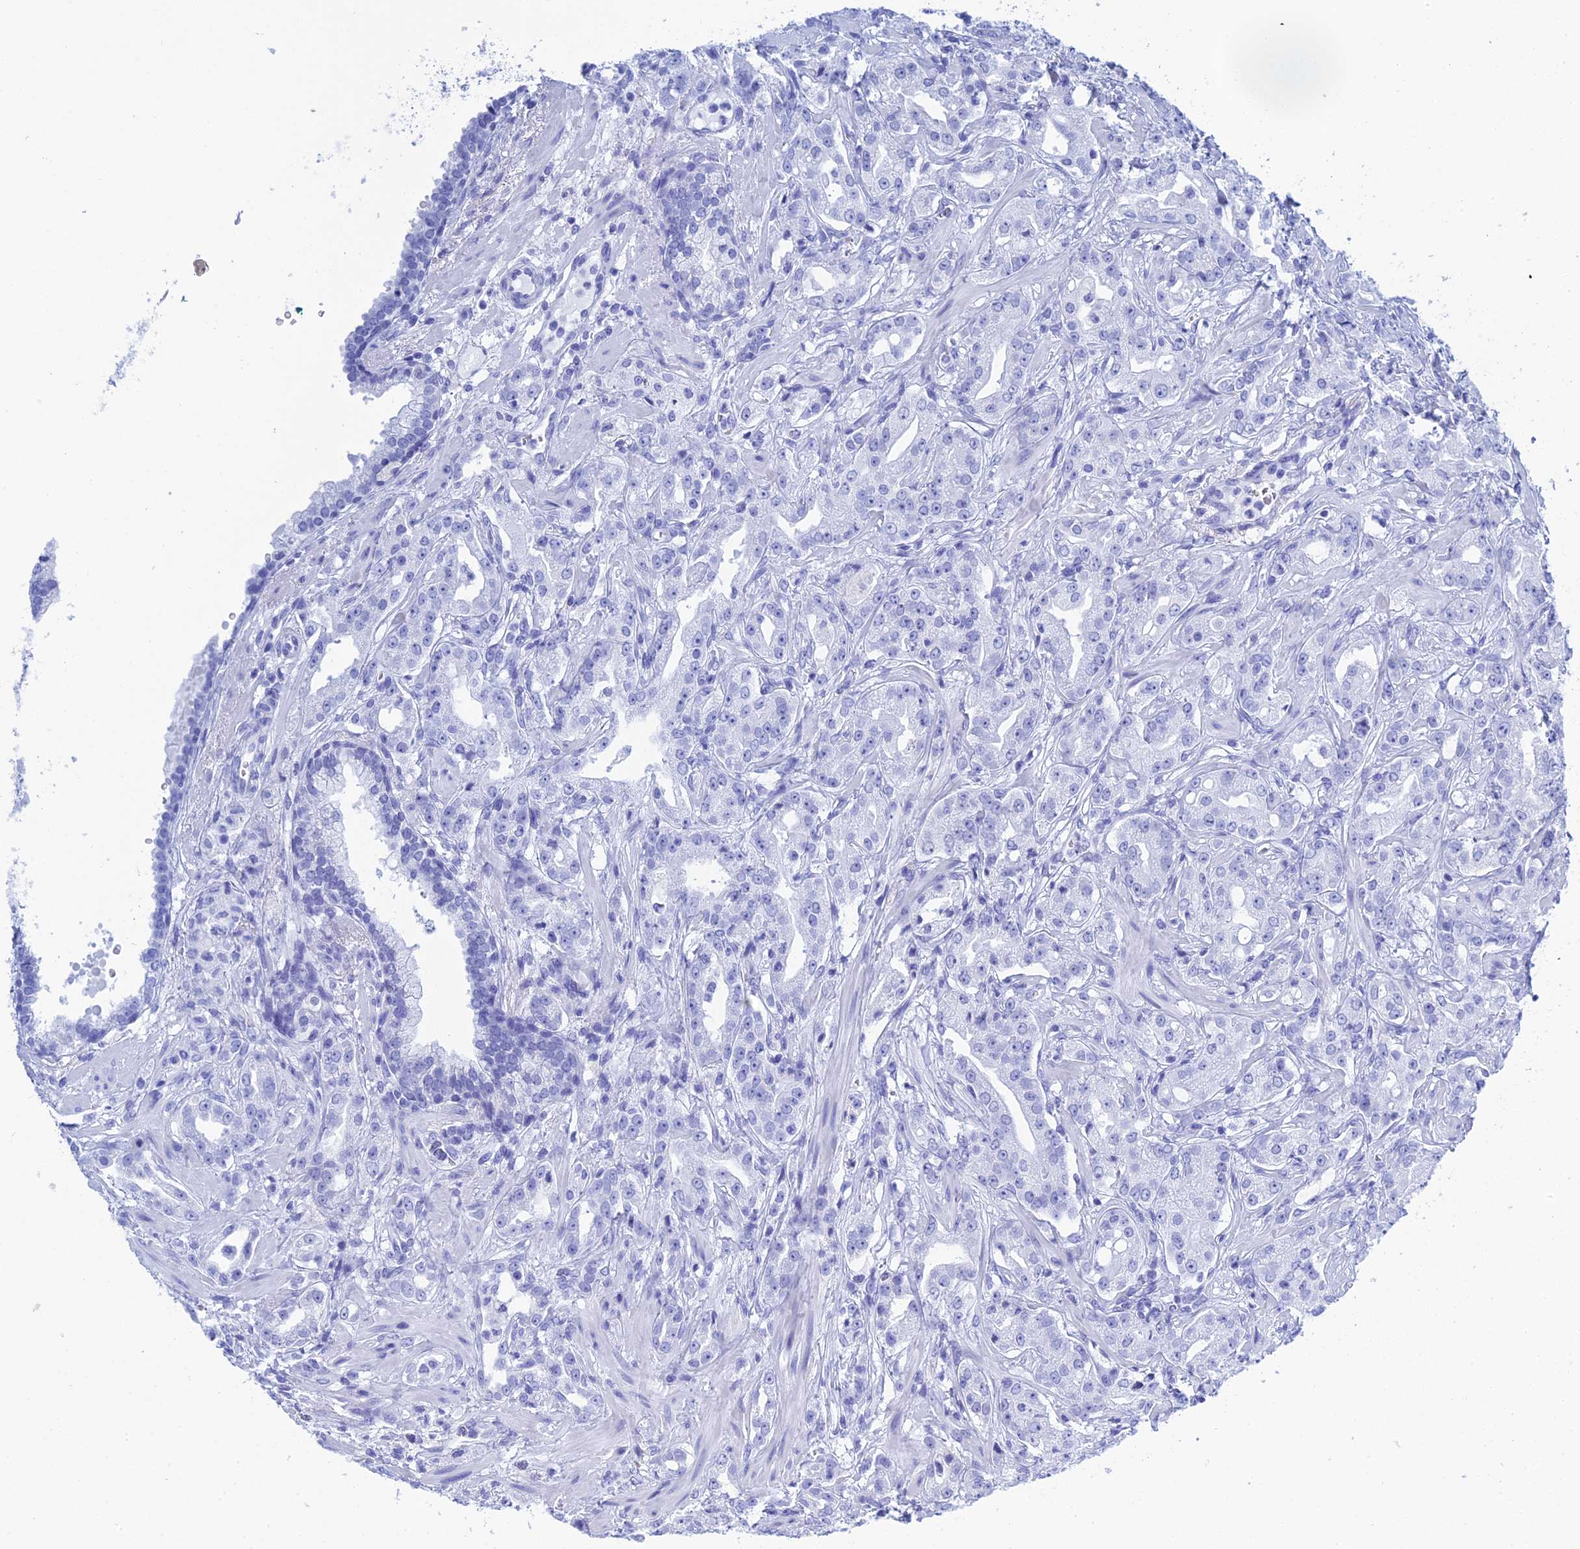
{"staining": {"intensity": "negative", "quantity": "none", "location": "none"}, "tissue": "prostate cancer", "cell_type": "Tumor cells", "image_type": "cancer", "snomed": [{"axis": "morphology", "description": "Adenocarcinoma, High grade"}, {"axis": "topography", "description": "Prostate"}], "caption": "Immunohistochemistry (IHC) histopathology image of human prostate cancer stained for a protein (brown), which displays no expression in tumor cells. The staining was performed using DAB to visualize the protein expression in brown, while the nuclei were stained in blue with hematoxylin (Magnification: 20x).", "gene": "TEX101", "patient": {"sex": "male", "age": 63}}